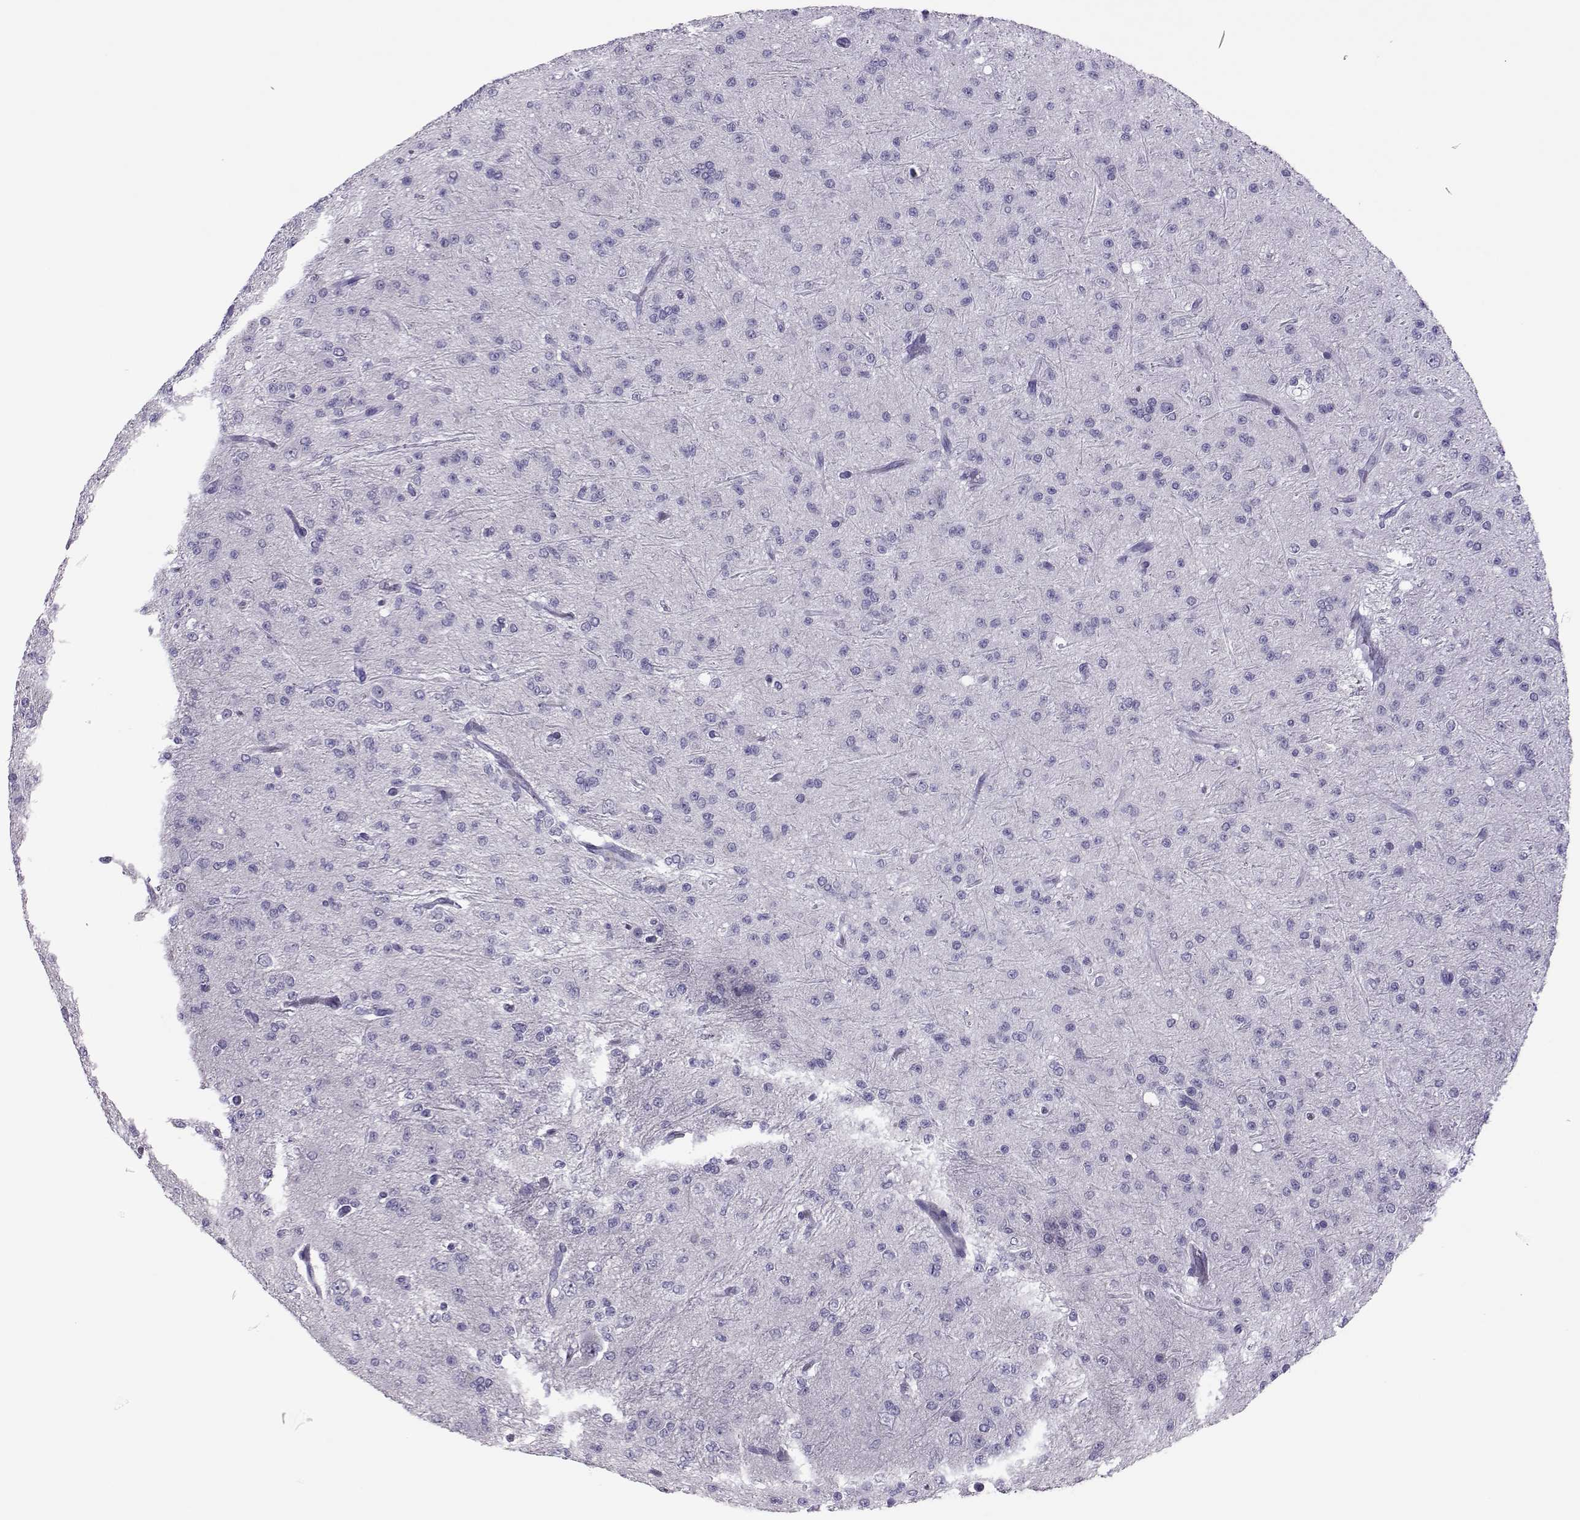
{"staining": {"intensity": "negative", "quantity": "none", "location": "none"}, "tissue": "glioma", "cell_type": "Tumor cells", "image_type": "cancer", "snomed": [{"axis": "morphology", "description": "Glioma, malignant, Low grade"}, {"axis": "topography", "description": "Brain"}], "caption": "This is an immunohistochemistry (IHC) photomicrograph of human low-grade glioma (malignant). There is no staining in tumor cells.", "gene": "TRPM7", "patient": {"sex": "male", "age": 27}}